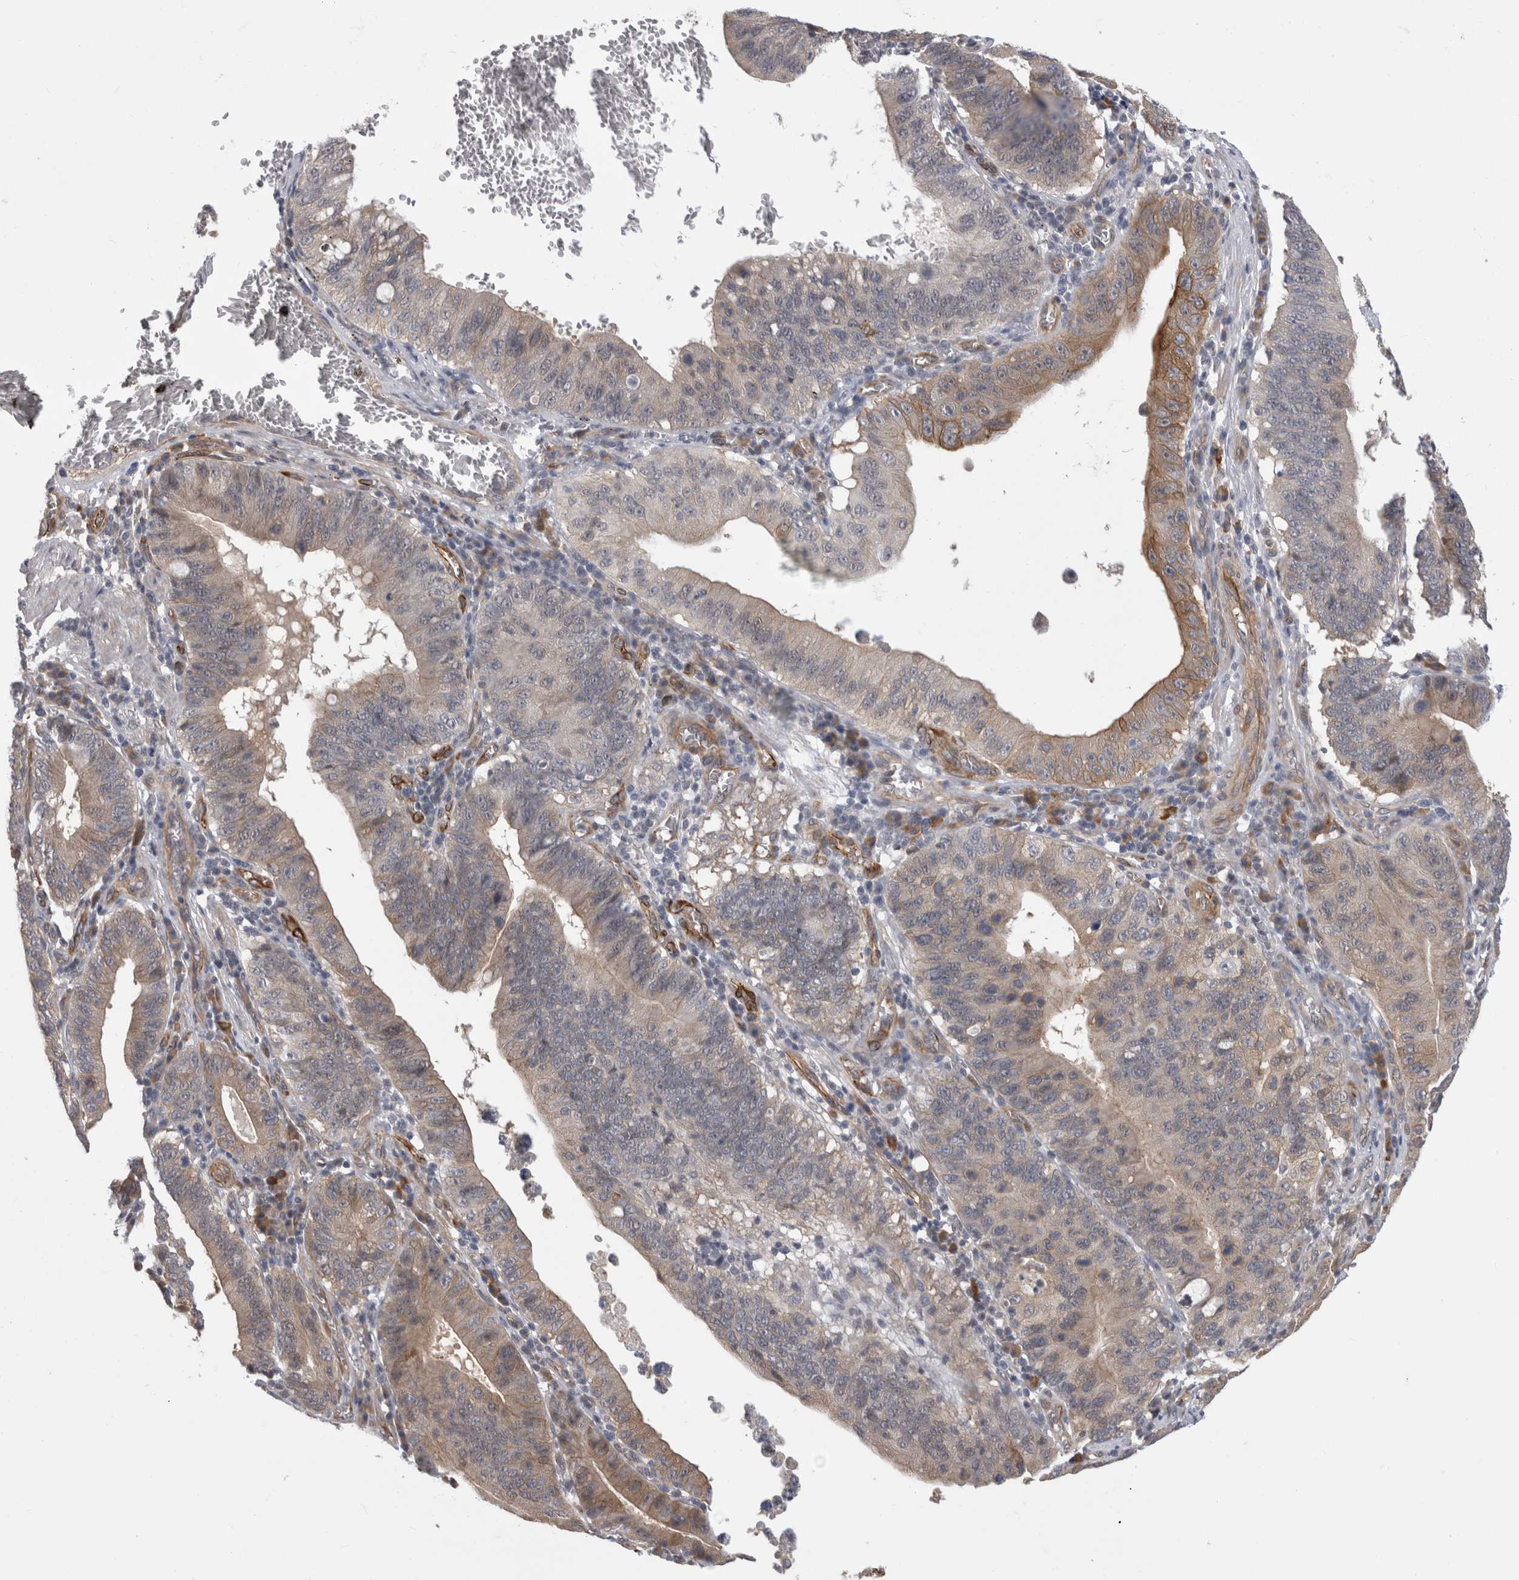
{"staining": {"intensity": "weak", "quantity": "25%-75%", "location": "cytoplasmic/membranous"}, "tissue": "stomach cancer", "cell_type": "Tumor cells", "image_type": "cancer", "snomed": [{"axis": "morphology", "description": "Adenocarcinoma, NOS"}, {"axis": "topography", "description": "Stomach"}, {"axis": "topography", "description": "Gastric cardia"}], "caption": "Human stomach cancer (adenocarcinoma) stained with a brown dye displays weak cytoplasmic/membranous positive positivity in about 25%-75% of tumor cells.", "gene": "FAM83H", "patient": {"sex": "male", "age": 59}}